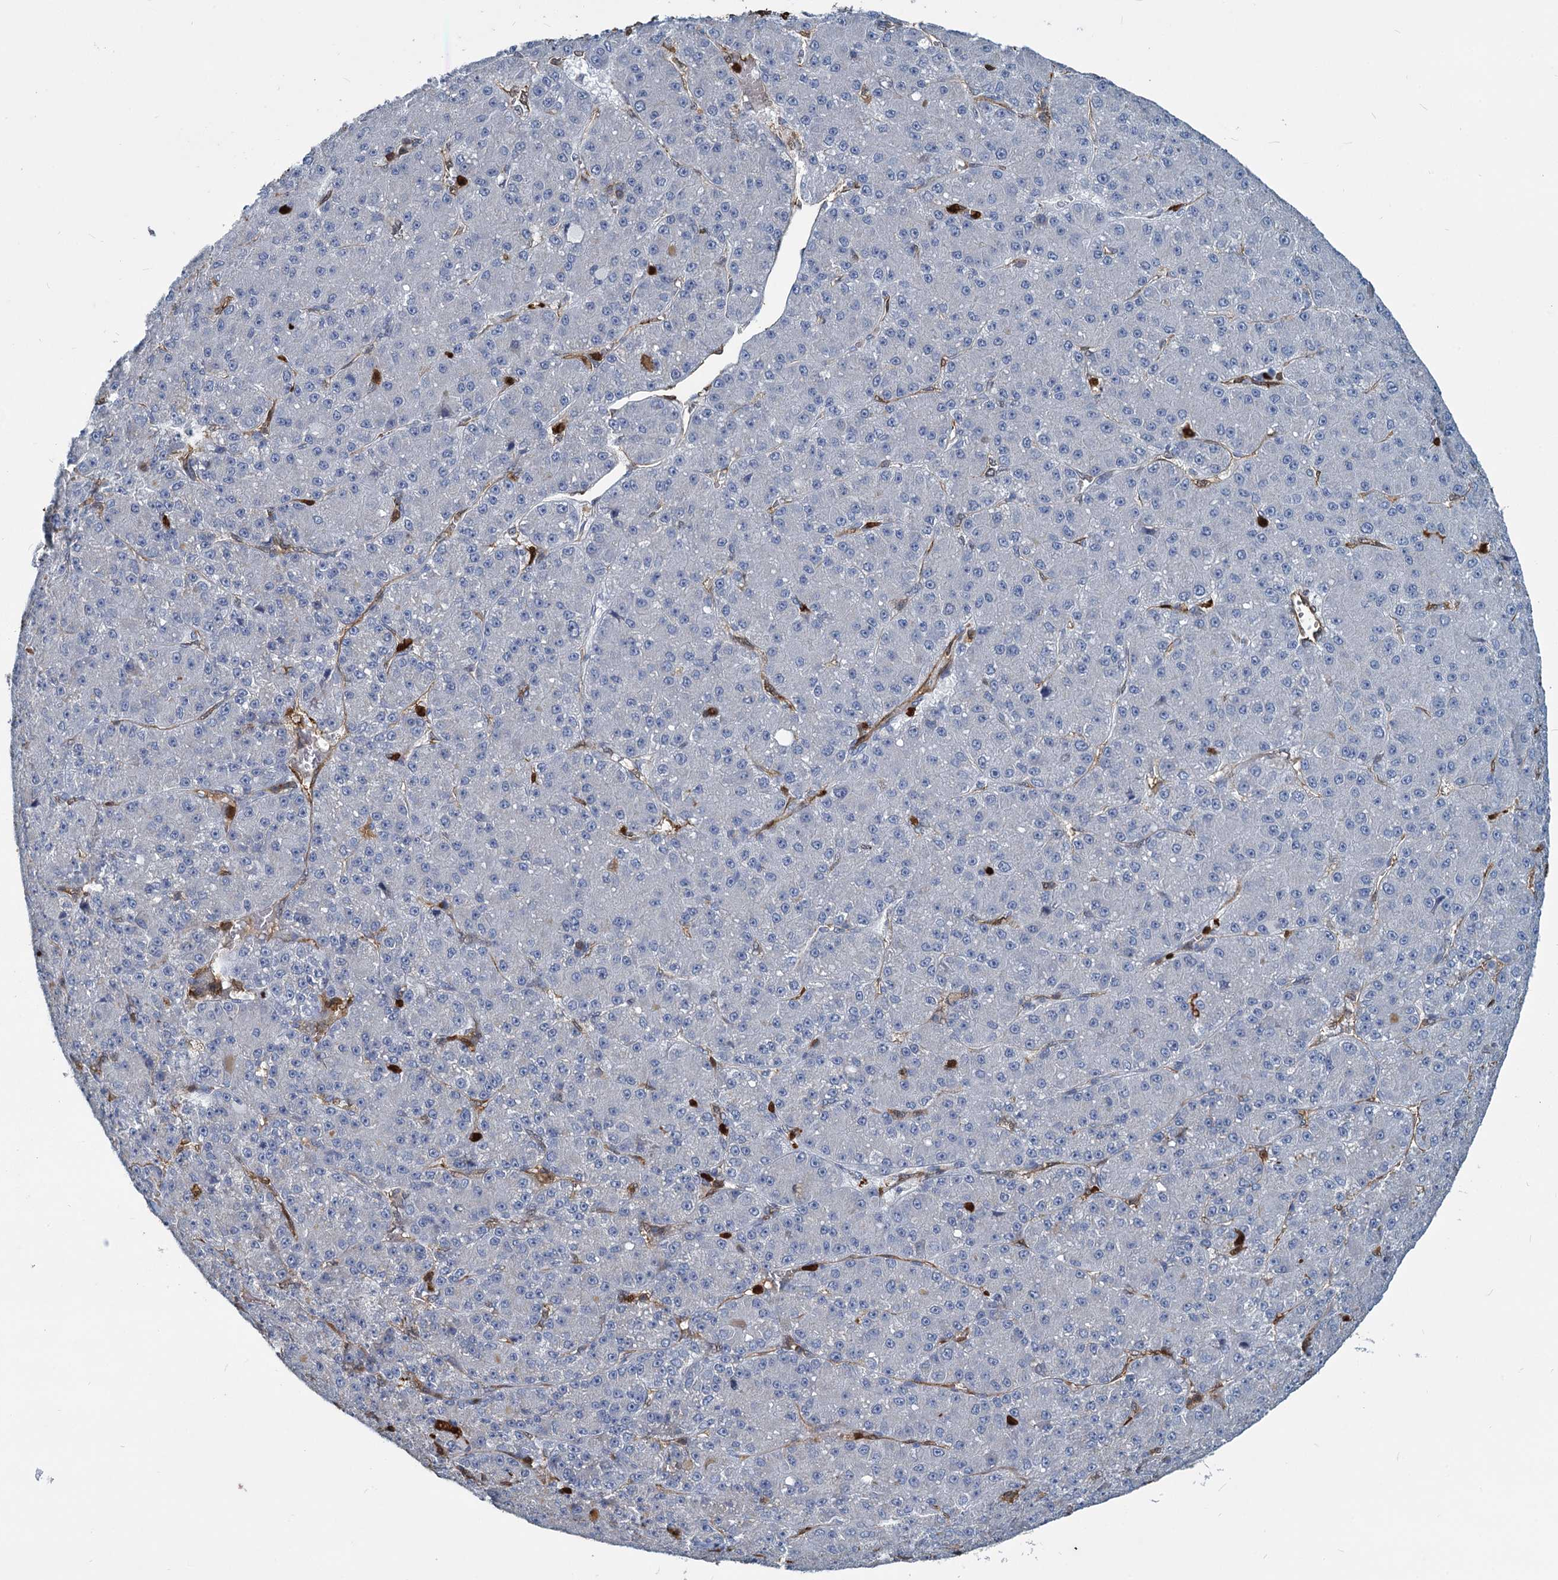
{"staining": {"intensity": "negative", "quantity": "none", "location": "none"}, "tissue": "liver cancer", "cell_type": "Tumor cells", "image_type": "cancer", "snomed": [{"axis": "morphology", "description": "Carcinoma, Hepatocellular, NOS"}, {"axis": "topography", "description": "Liver"}], "caption": "DAB (3,3'-diaminobenzidine) immunohistochemical staining of hepatocellular carcinoma (liver) demonstrates no significant expression in tumor cells.", "gene": "S100A6", "patient": {"sex": "male", "age": 67}}